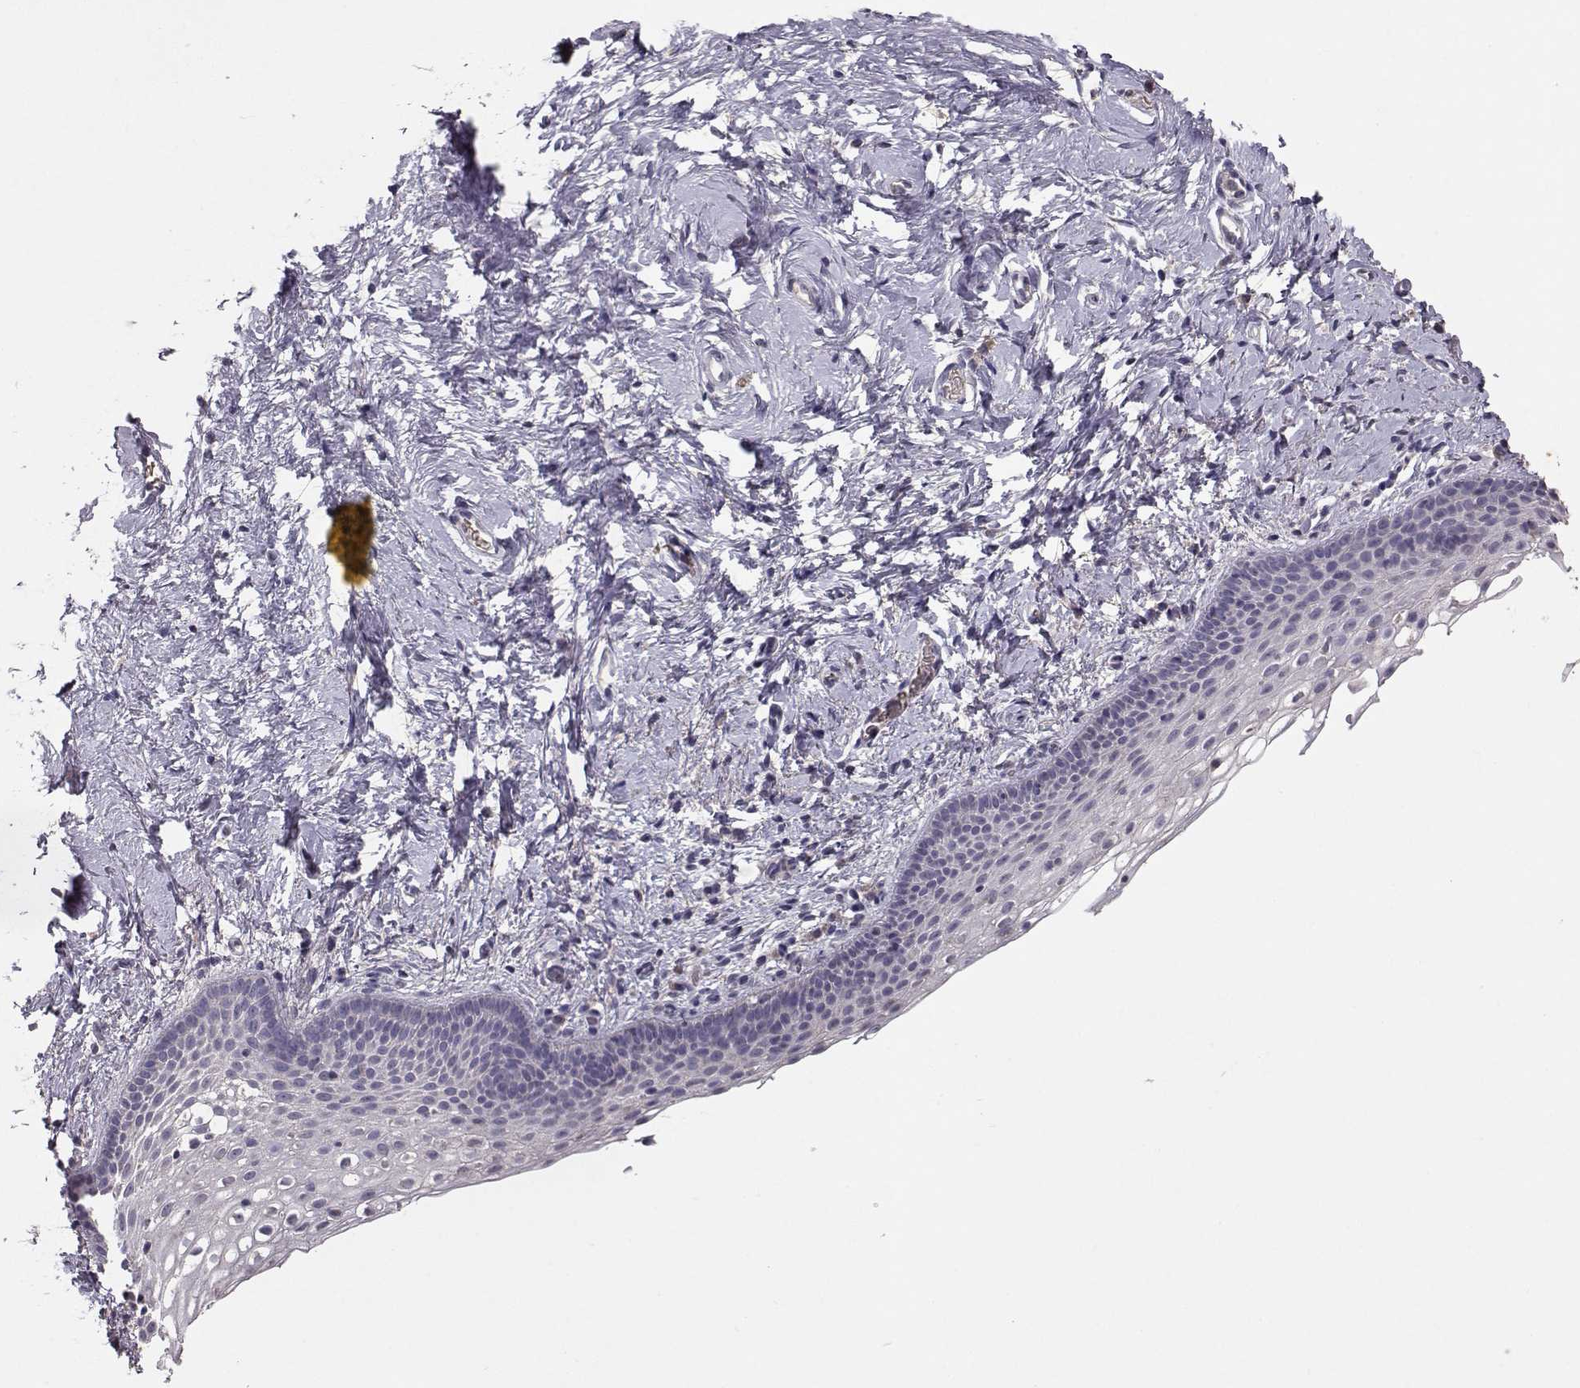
{"staining": {"intensity": "negative", "quantity": "none", "location": "none"}, "tissue": "vagina", "cell_type": "Squamous epithelial cells", "image_type": "normal", "snomed": [{"axis": "morphology", "description": "Normal tissue, NOS"}, {"axis": "topography", "description": "Vagina"}], "caption": "High power microscopy micrograph of an immunohistochemistry (IHC) micrograph of benign vagina, revealing no significant staining in squamous epithelial cells. The staining is performed using DAB (3,3'-diaminobenzidine) brown chromogen with nuclei counter-stained in using hematoxylin.", "gene": "PMCH", "patient": {"sex": "female", "age": 61}}